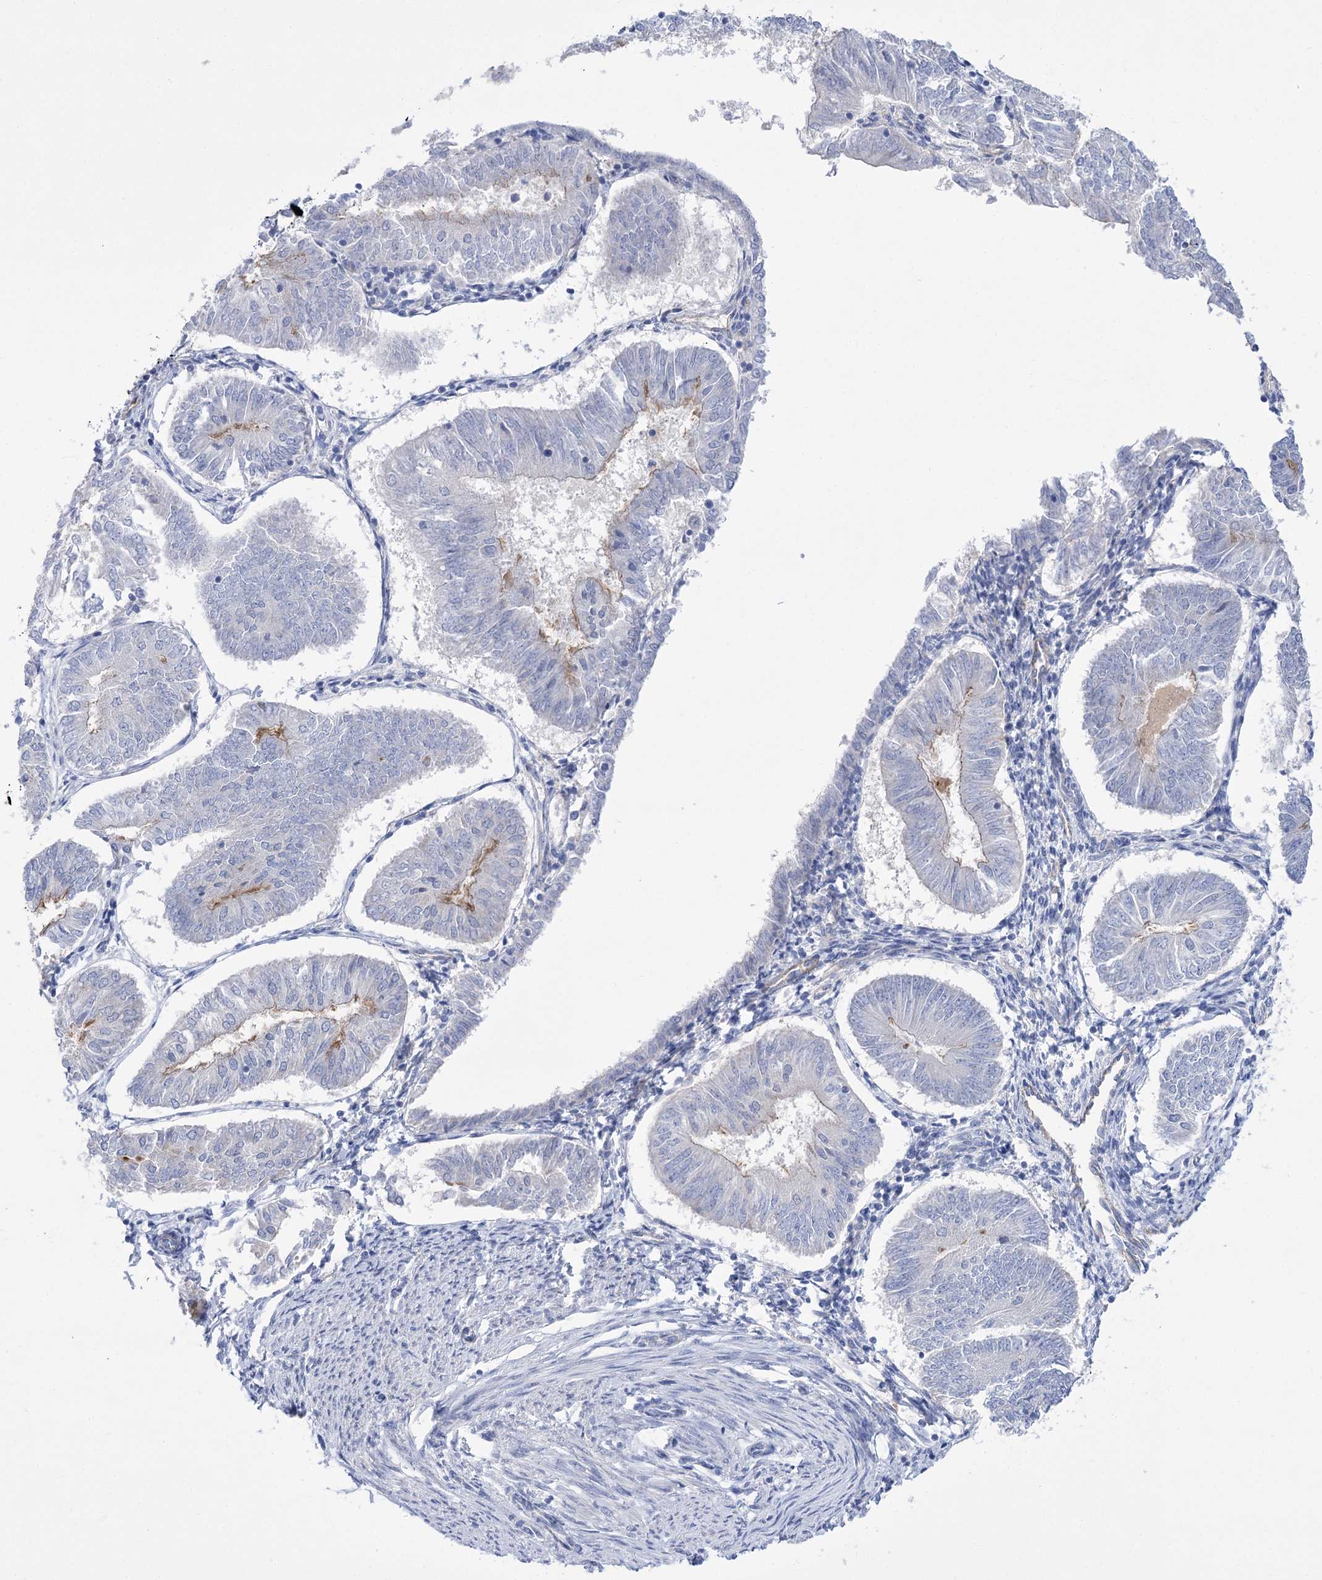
{"staining": {"intensity": "weak", "quantity": "<25%", "location": "cytoplasmic/membranous"}, "tissue": "endometrial cancer", "cell_type": "Tumor cells", "image_type": "cancer", "snomed": [{"axis": "morphology", "description": "Adenocarcinoma, NOS"}, {"axis": "topography", "description": "Endometrium"}], "caption": "Endometrial adenocarcinoma was stained to show a protein in brown. There is no significant expression in tumor cells. (DAB (3,3'-diaminobenzidine) immunohistochemistry visualized using brightfield microscopy, high magnification).", "gene": "LRRC34", "patient": {"sex": "female", "age": 58}}